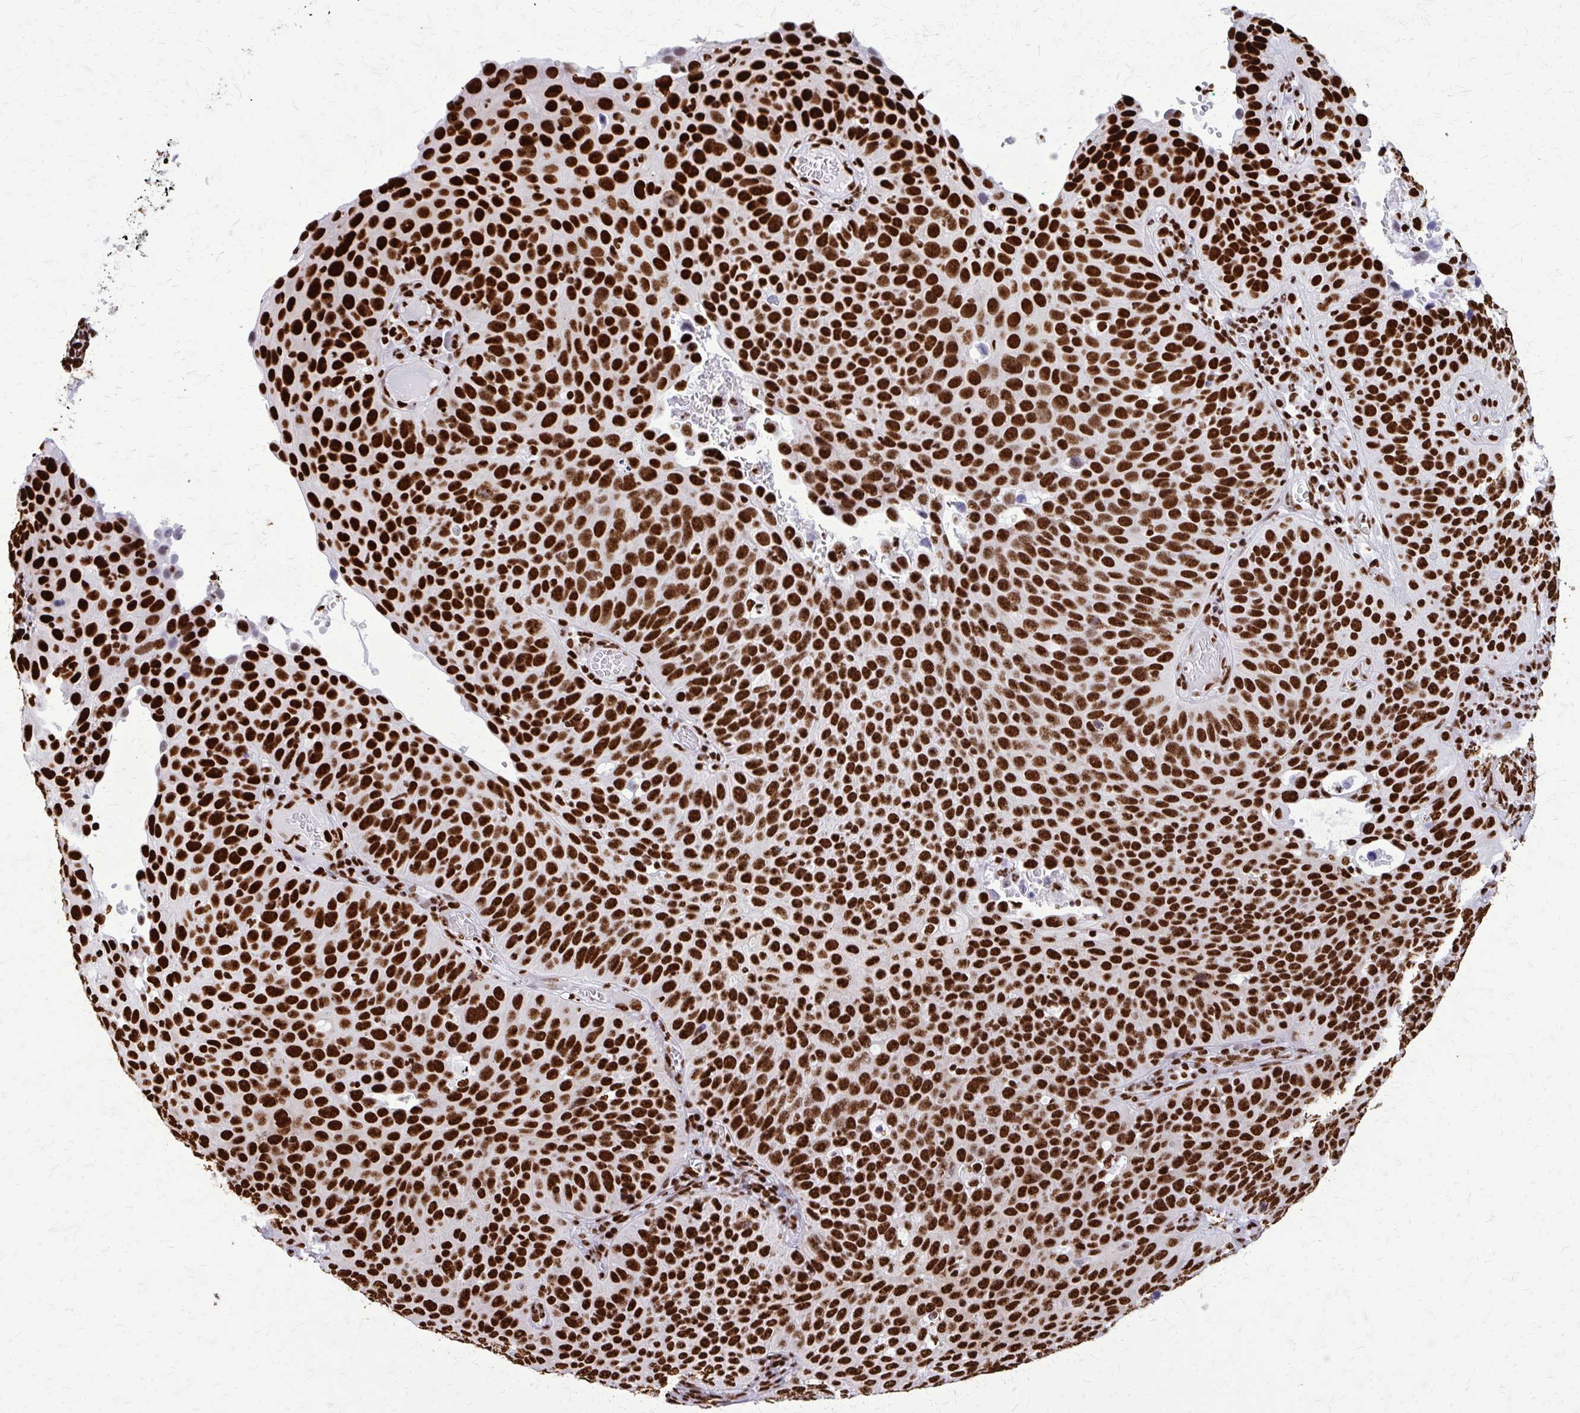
{"staining": {"intensity": "strong", "quantity": ">75%", "location": "nuclear"}, "tissue": "cervical cancer", "cell_type": "Tumor cells", "image_type": "cancer", "snomed": [{"axis": "morphology", "description": "Squamous cell carcinoma, NOS"}, {"axis": "topography", "description": "Cervix"}], "caption": "The photomicrograph demonstrates immunohistochemical staining of cervical squamous cell carcinoma. There is strong nuclear positivity is appreciated in approximately >75% of tumor cells. (Brightfield microscopy of DAB IHC at high magnification).", "gene": "SFPQ", "patient": {"sex": "female", "age": 36}}